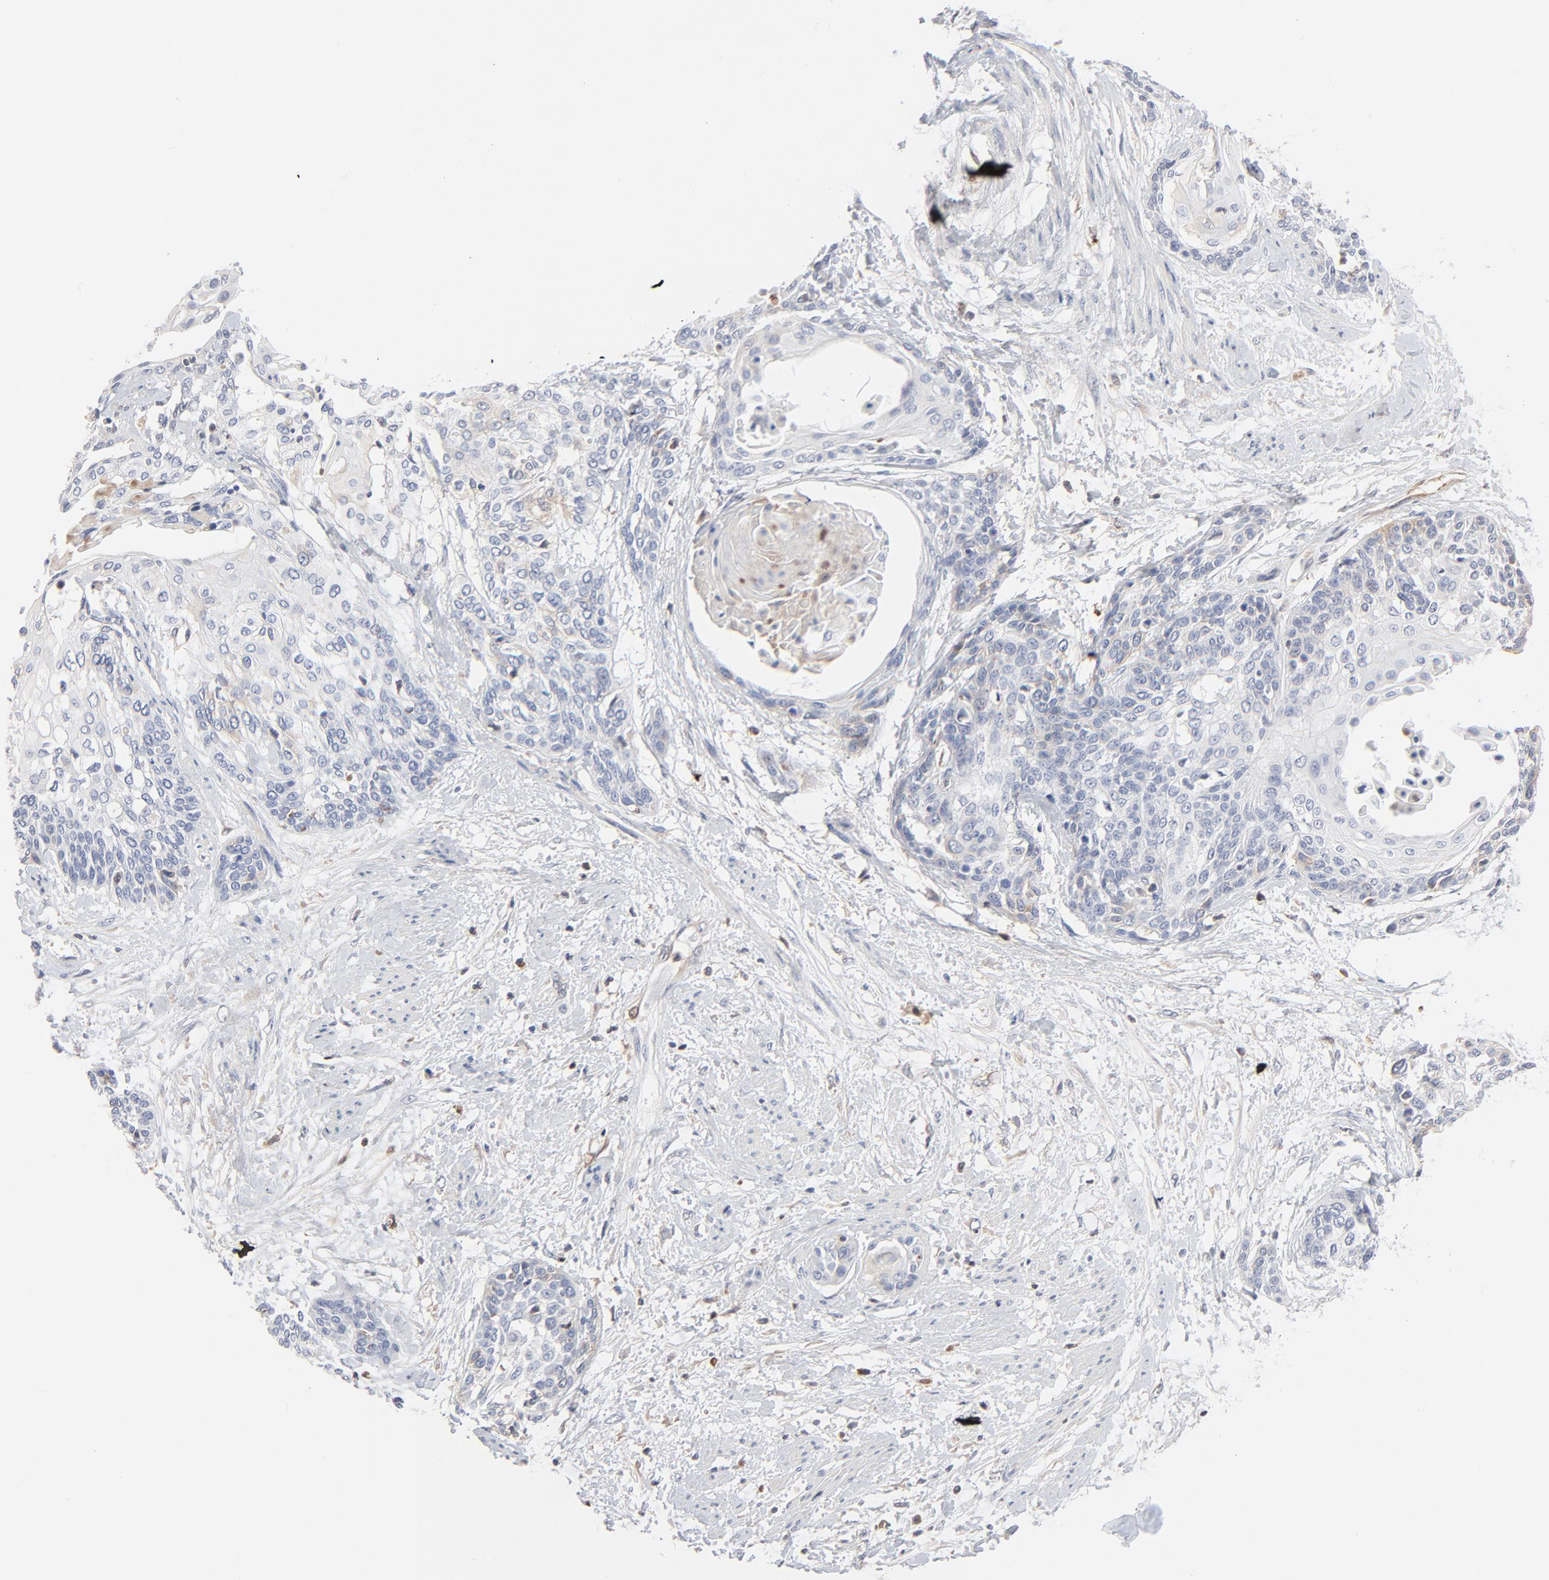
{"staining": {"intensity": "negative", "quantity": "none", "location": "none"}, "tissue": "cervical cancer", "cell_type": "Tumor cells", "image_type": "cancer", "snomed": [{"axis": "morphology", "description": "Squamous cell carcinoma, NOS"}, {"axis": "topography", "description": "Cervix"}], "caption": "Squamous cell carcinoma (cervical) stained for a protein using IHC demonstrates no expression tumor cells.", "gene": "SERPINA4", "patient": {"sex": "female", "age": 57}}